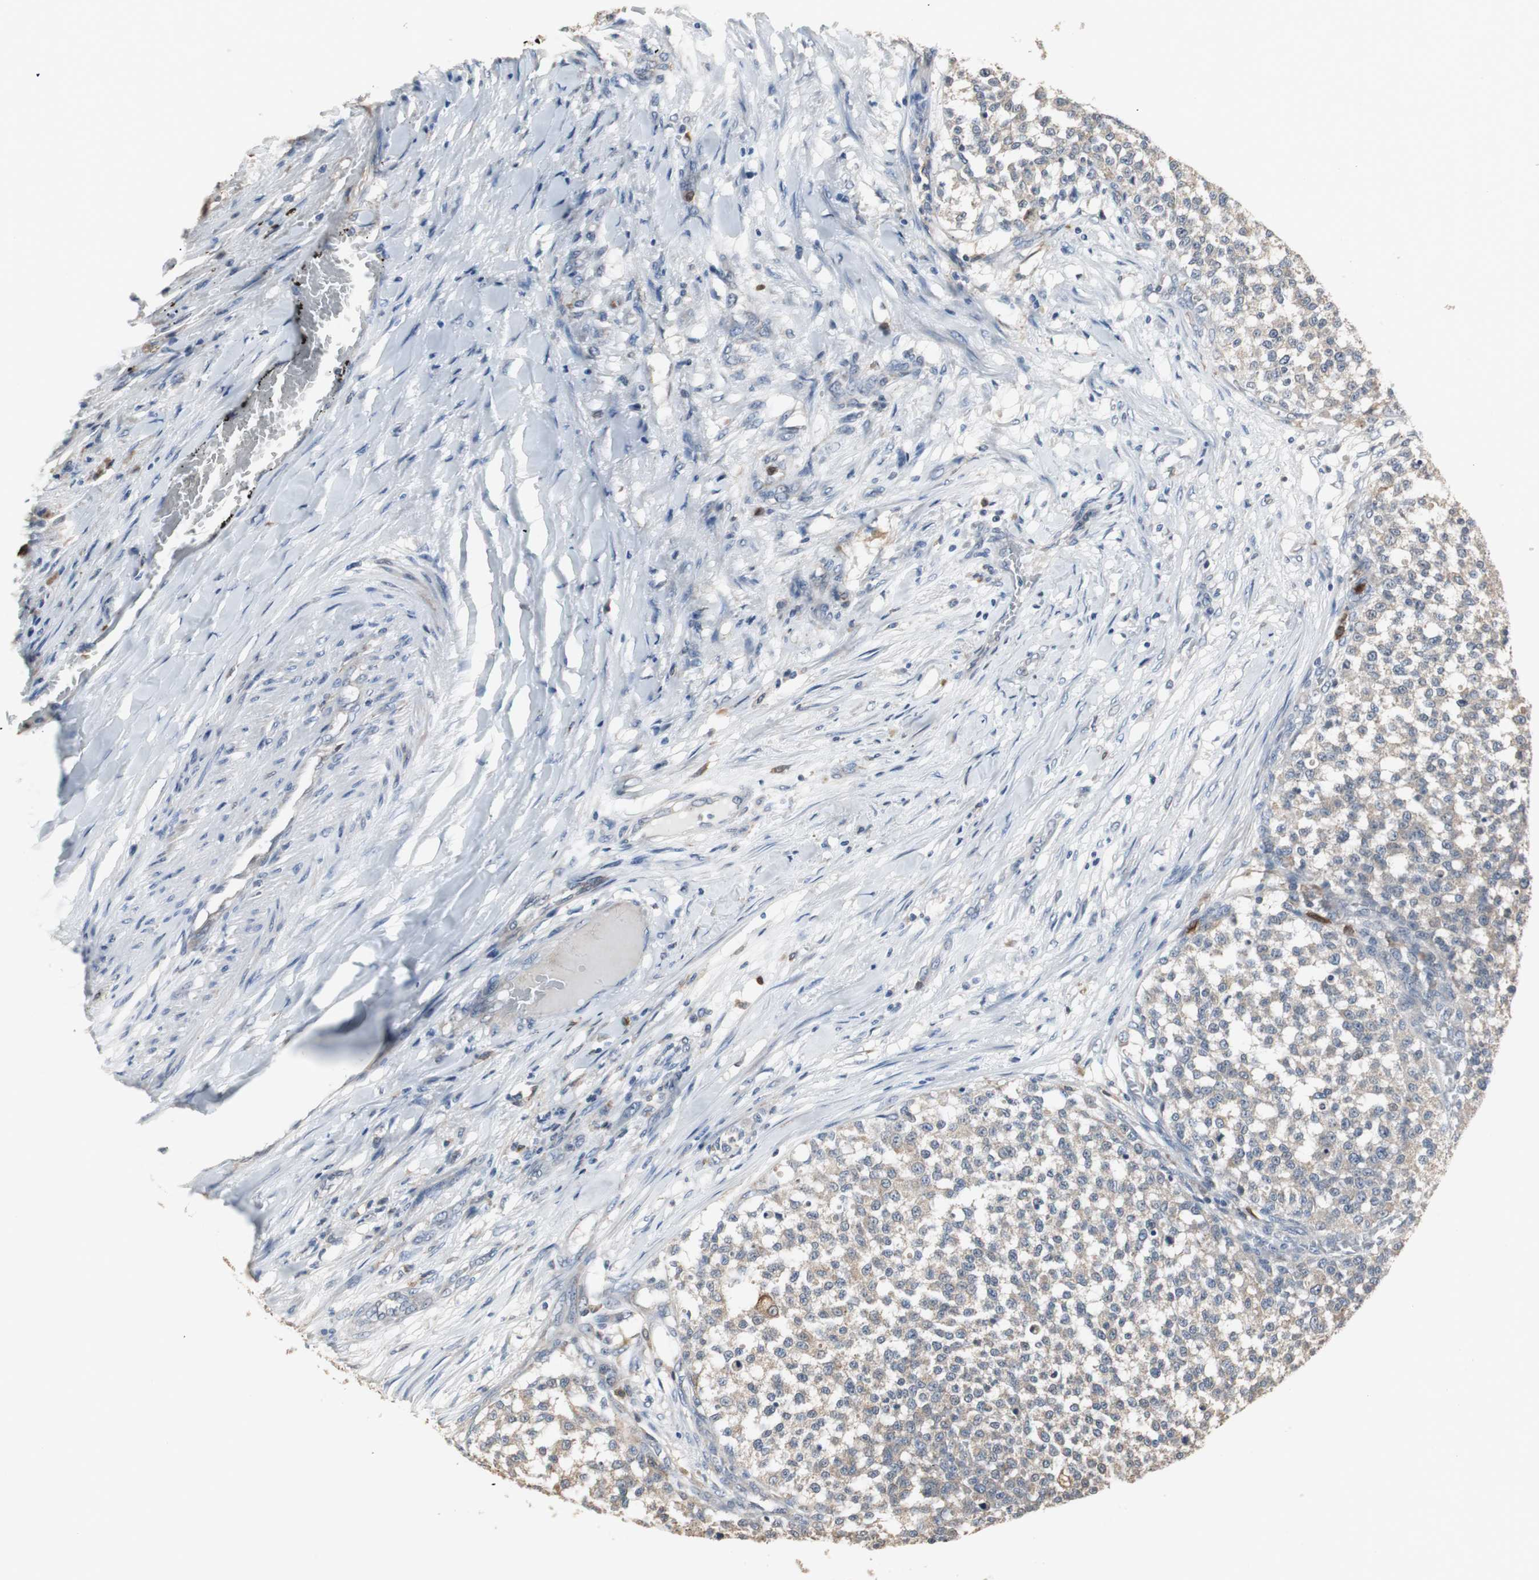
{"staining": {"intensity": "weak", "quantity": ">75%", "location": "cytoplasmic/membranous"}, "tissue": "testis cancer", "cell_type": "Tumor cells", "image_type": "cancer", "snomed": [{"axis": "morphology", "description": "Seminoma, NOS"}, {"axis": "topography", "description": "Testis"}], "caption": "Seminoma (testis) was stained to show a protein in brown. There is low levels of weak cytoplasmic/membranous staining in approximately >75% of tumor cells.", "gene": "NCF2", "patient": {"sex": "male", "age": 59}}